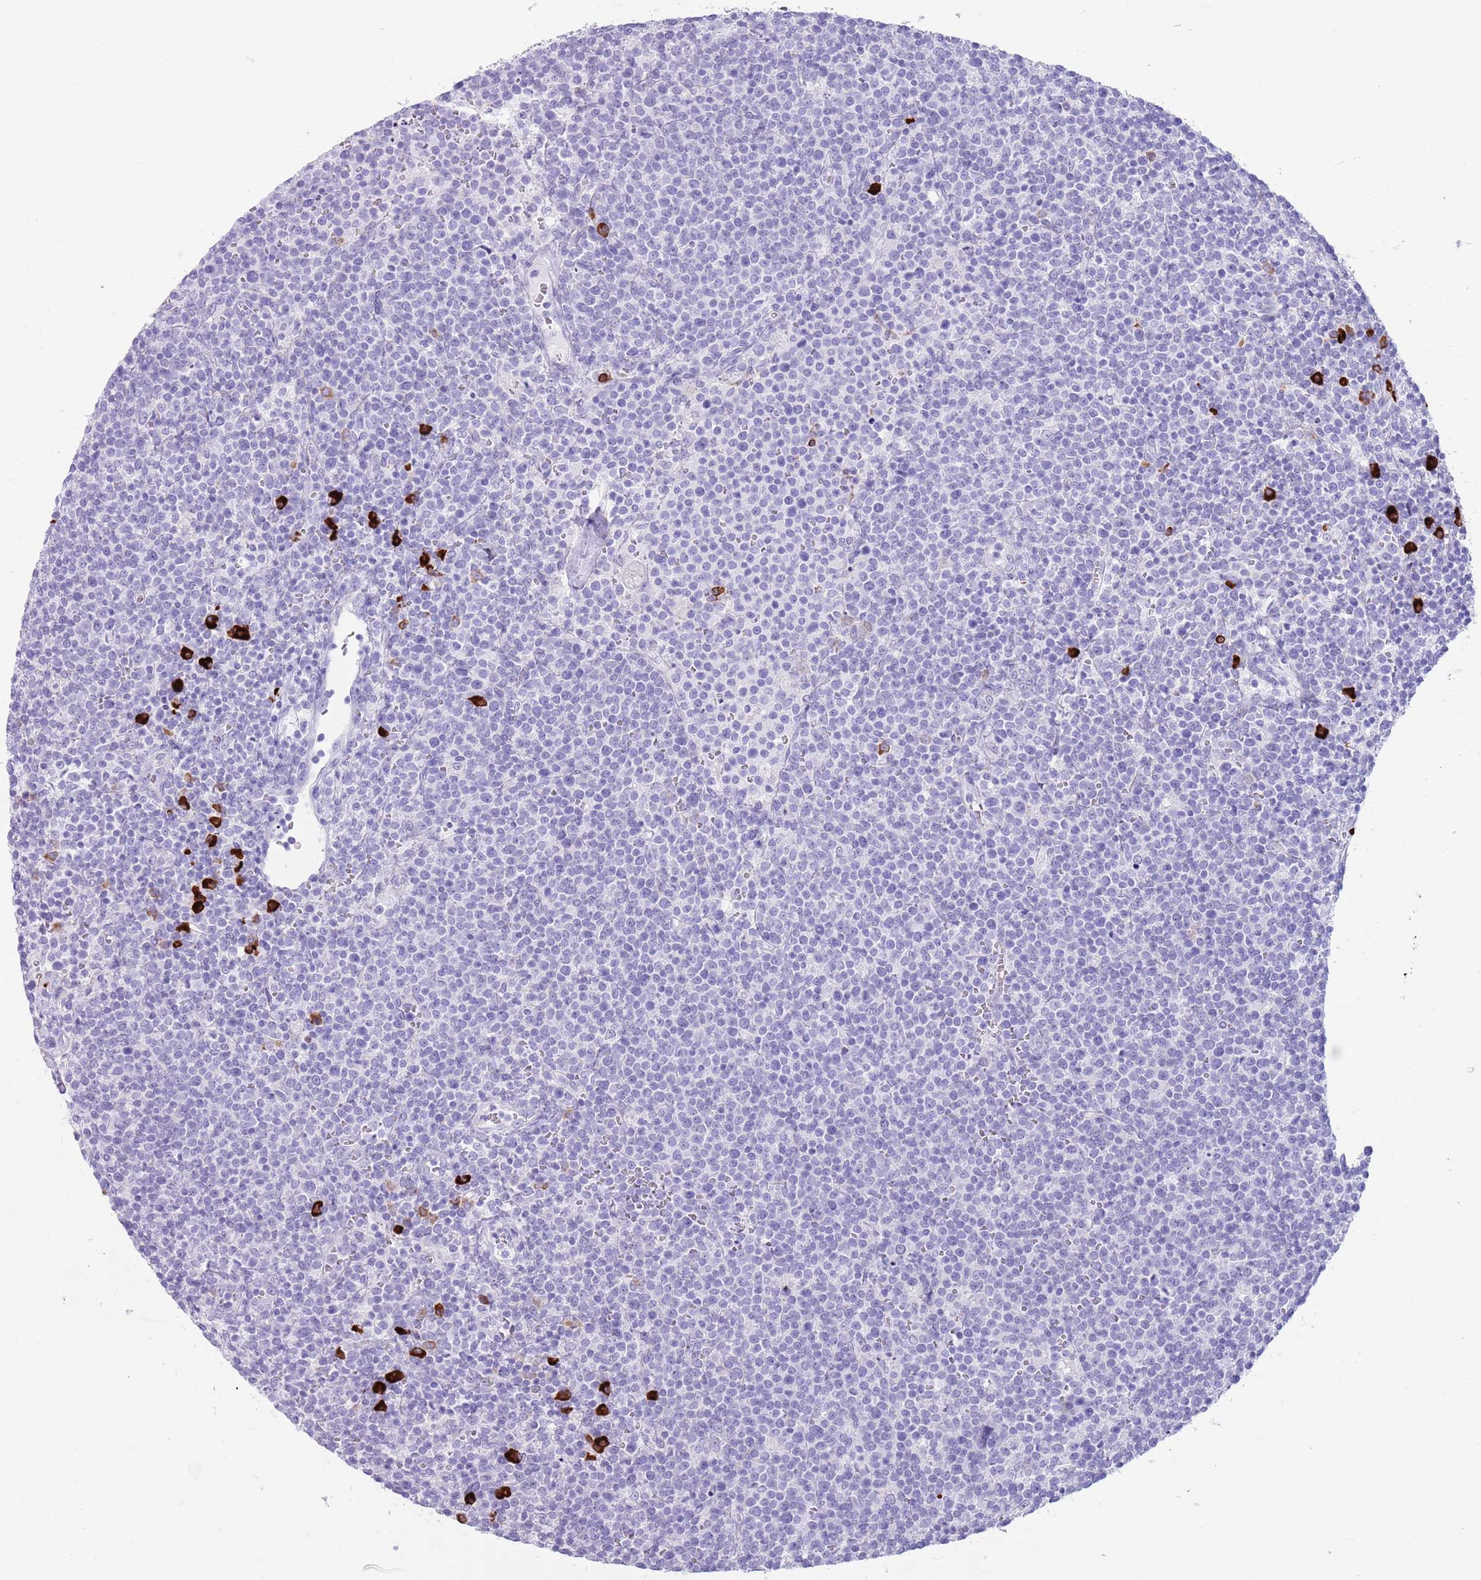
{"staining": {"intensity": "negative", "quantity": "none", "location": "none"}, "tissue": "lymphoma", "cell_type": "Tumor cells", "image_type": "cancer", "snomed": [{"axis": "morphology", "description": "Malignant lymphoma, non-Hodgkin's type, High grade"}, {"axis": "topography", "description": "Lymph node"}], "caption": "Immunohistochemistry (IHC) of human lymphoma displays no staining in tumor cells.", "gene": "LY6G5B", "patient": {"sex": "male", "age": 61}}